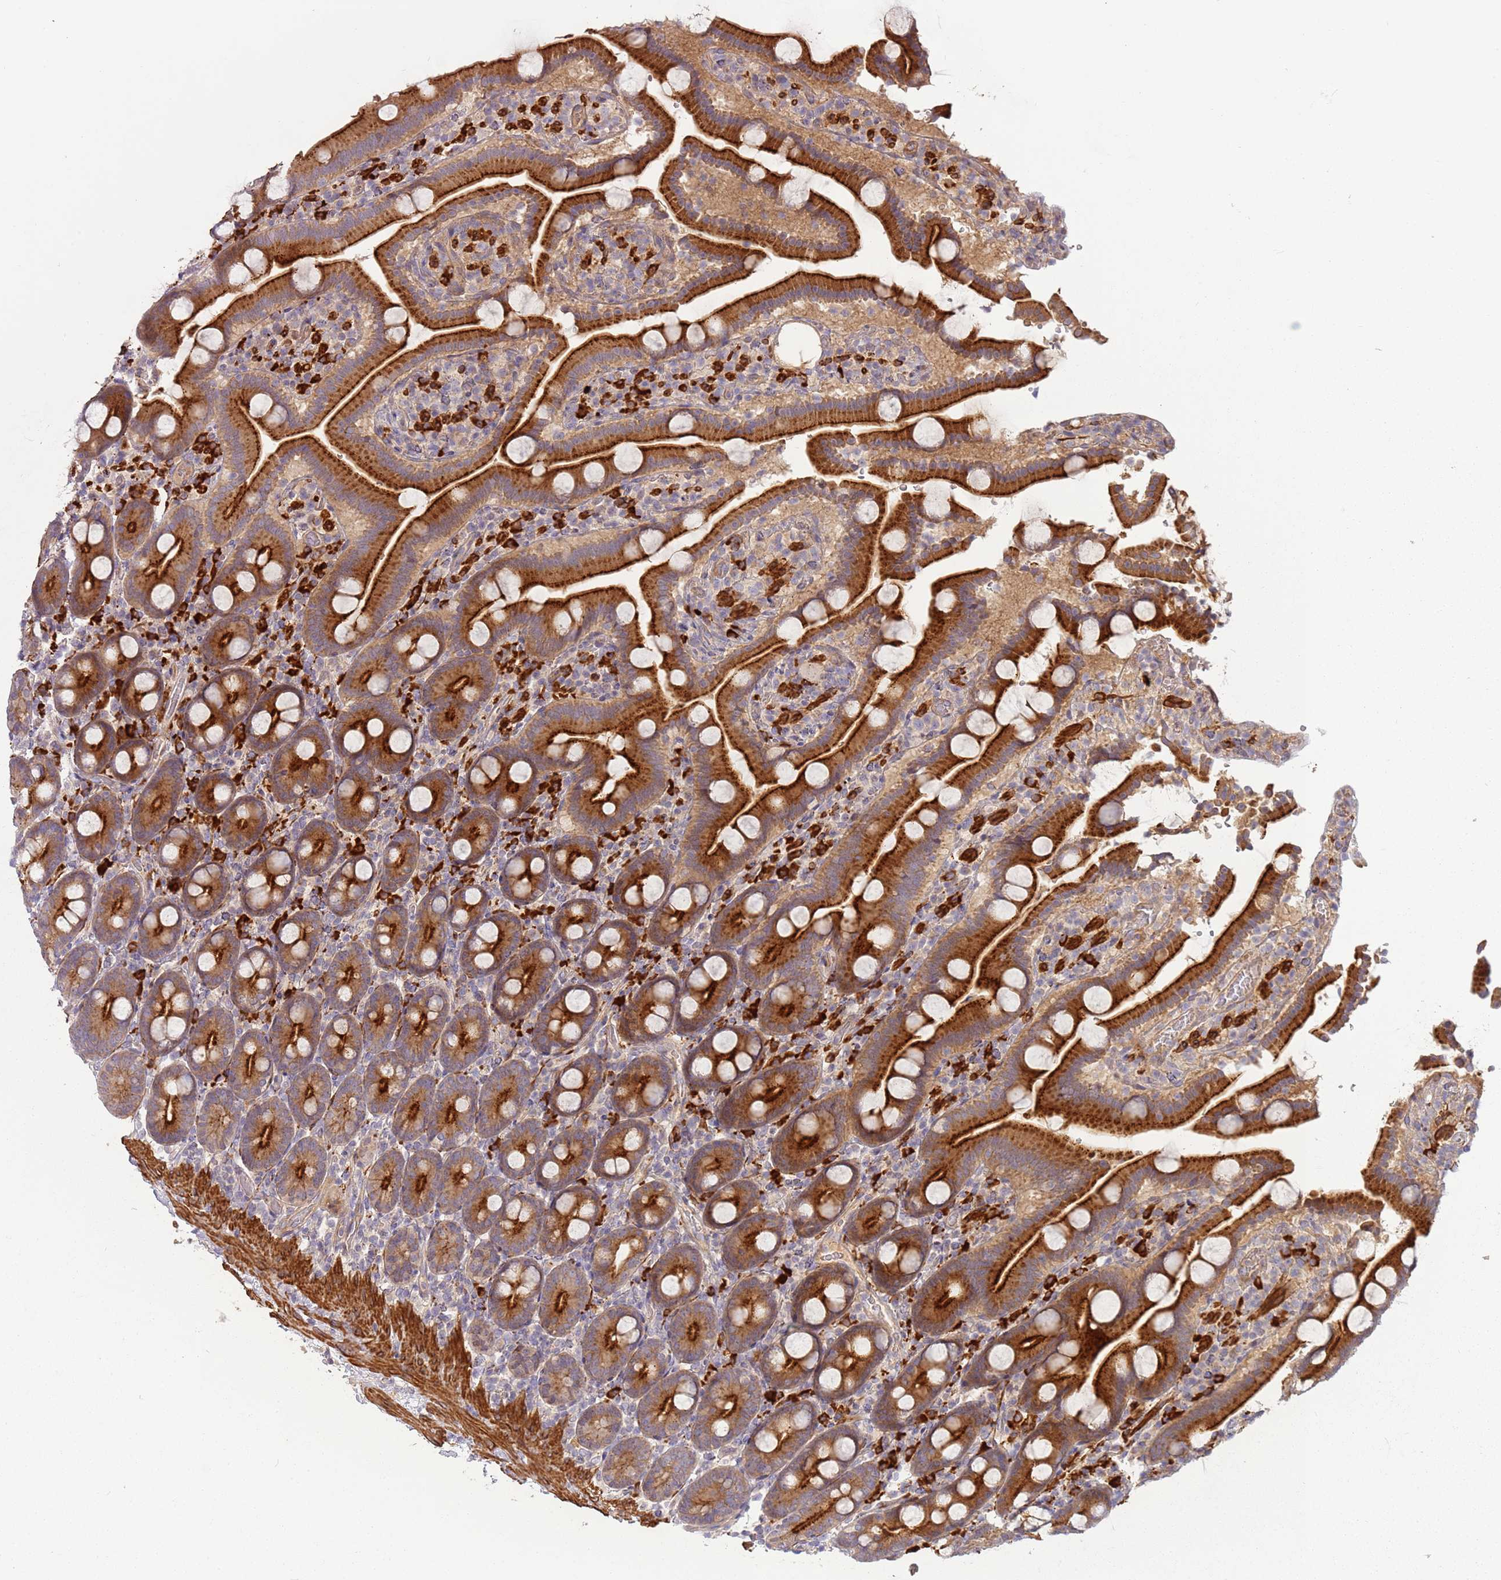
{"staining": {"intensity": "strong", "quantity": ">75%", "location": "cytoplasmic/membranous"}, "tissue": "duodenum", "cell_type": "Glandular cells", "image_type": "normal", "snomed": [{"axis": "morphology", "description": "Normal tissue, NOS"}, {"axis": "topography", "description": "Duodenum"}], "caption": "Immunohistochemical staining of normal human duodenum shows >75% levels of strong cytoplasmic/membranous protein positivity in approximately >75% of glandular cells. (DAB (3,3'-diaminobenzidine) IHC, brown staining for protein, blue staining for nuclei).", "gene": "RNF128", "patient": {"sex": "male", "age": 55}}